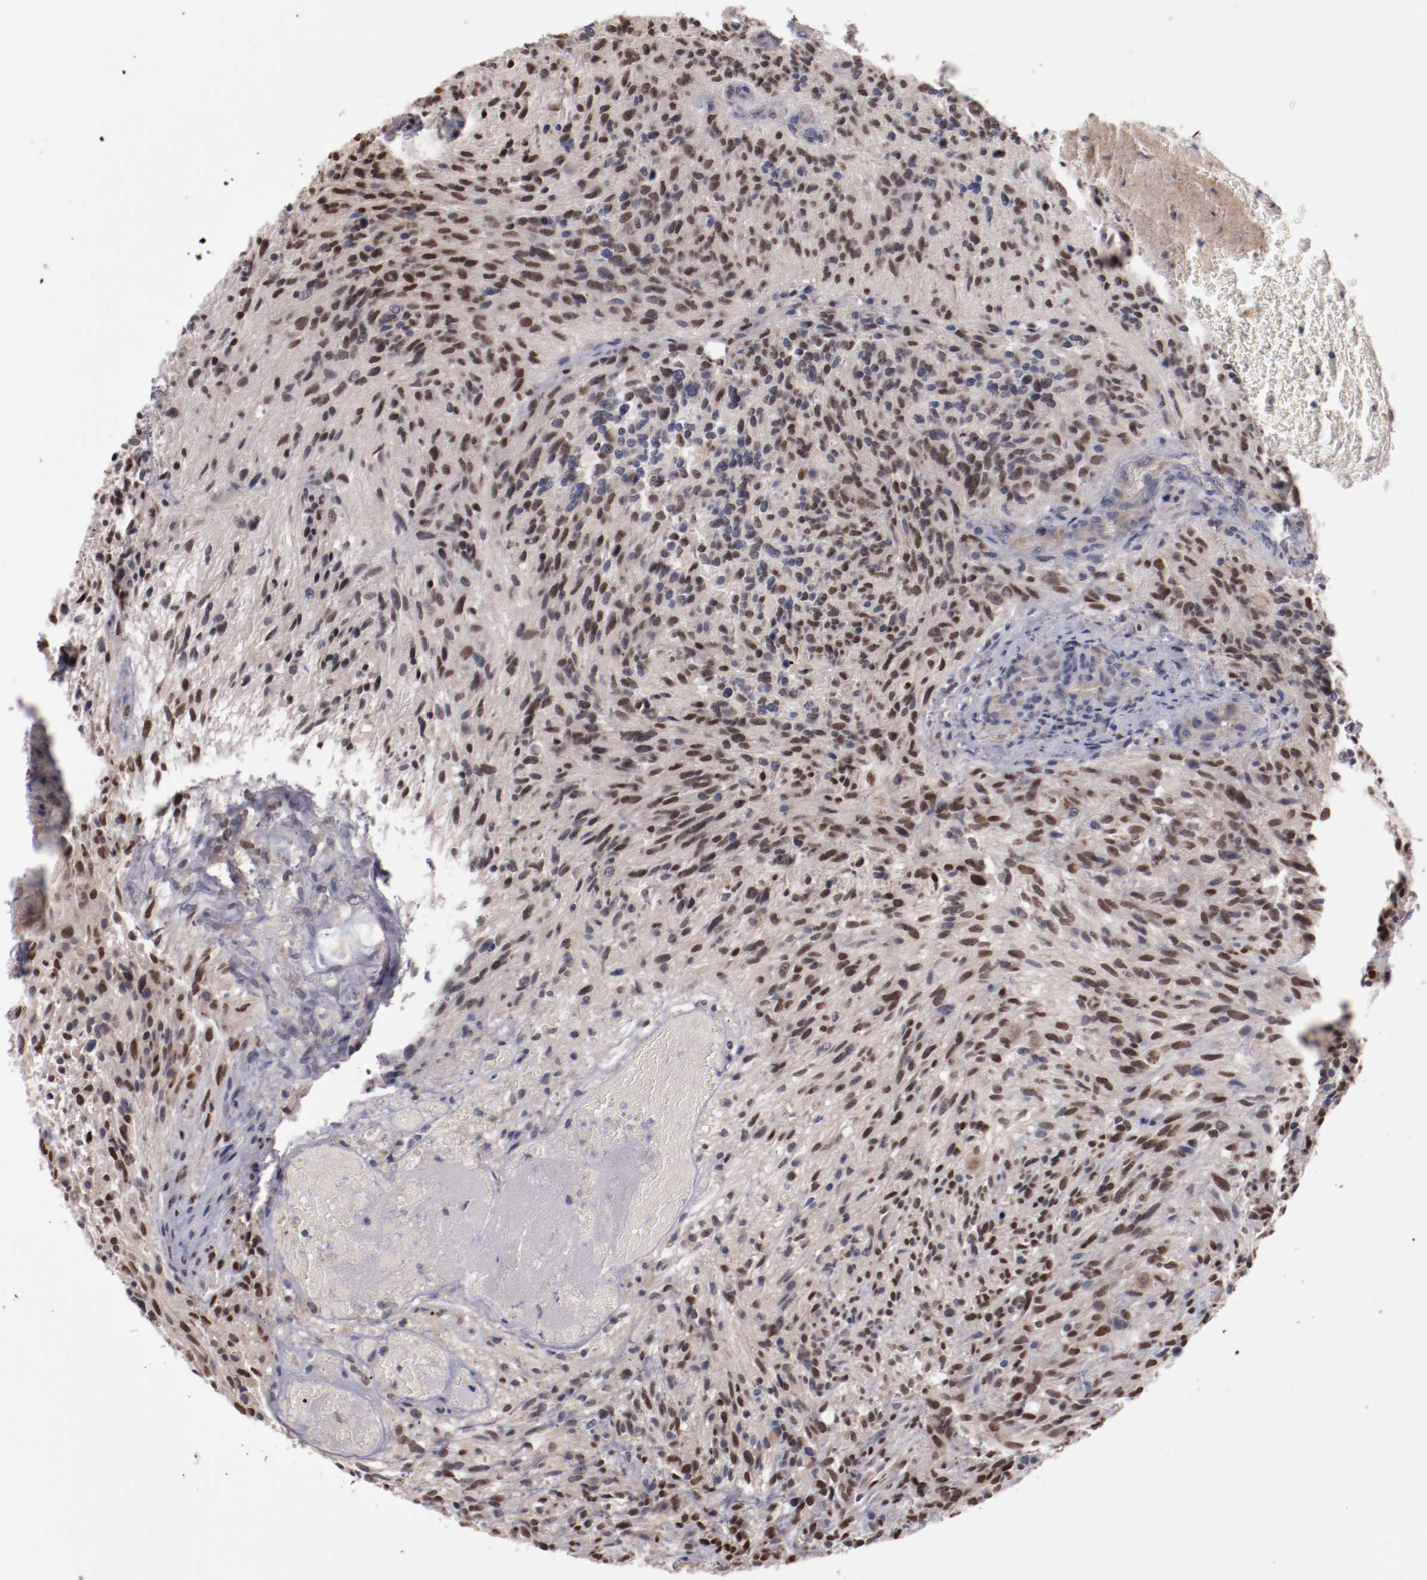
{"staining": {"intensity": "strong", "quantity": "25%-75%", "location": "nuclear"}, "tissue": "glioma", "cell_type": "Tumor cells", "image_type": "cancer", "snomed": [{"axis": "morphology", "description": "Normal tissue, NOS"}, {"axis": "morphology", "description": "Glioma, malignant, High grade"}, {"axis": "topography", "description": "Cerebral cortex"}], "caption": "Glioma stained with a protein marker displays strong staining in tumor cells.", "gene": "FAM81A", "patient": {"sex": "male", "age": 75}}